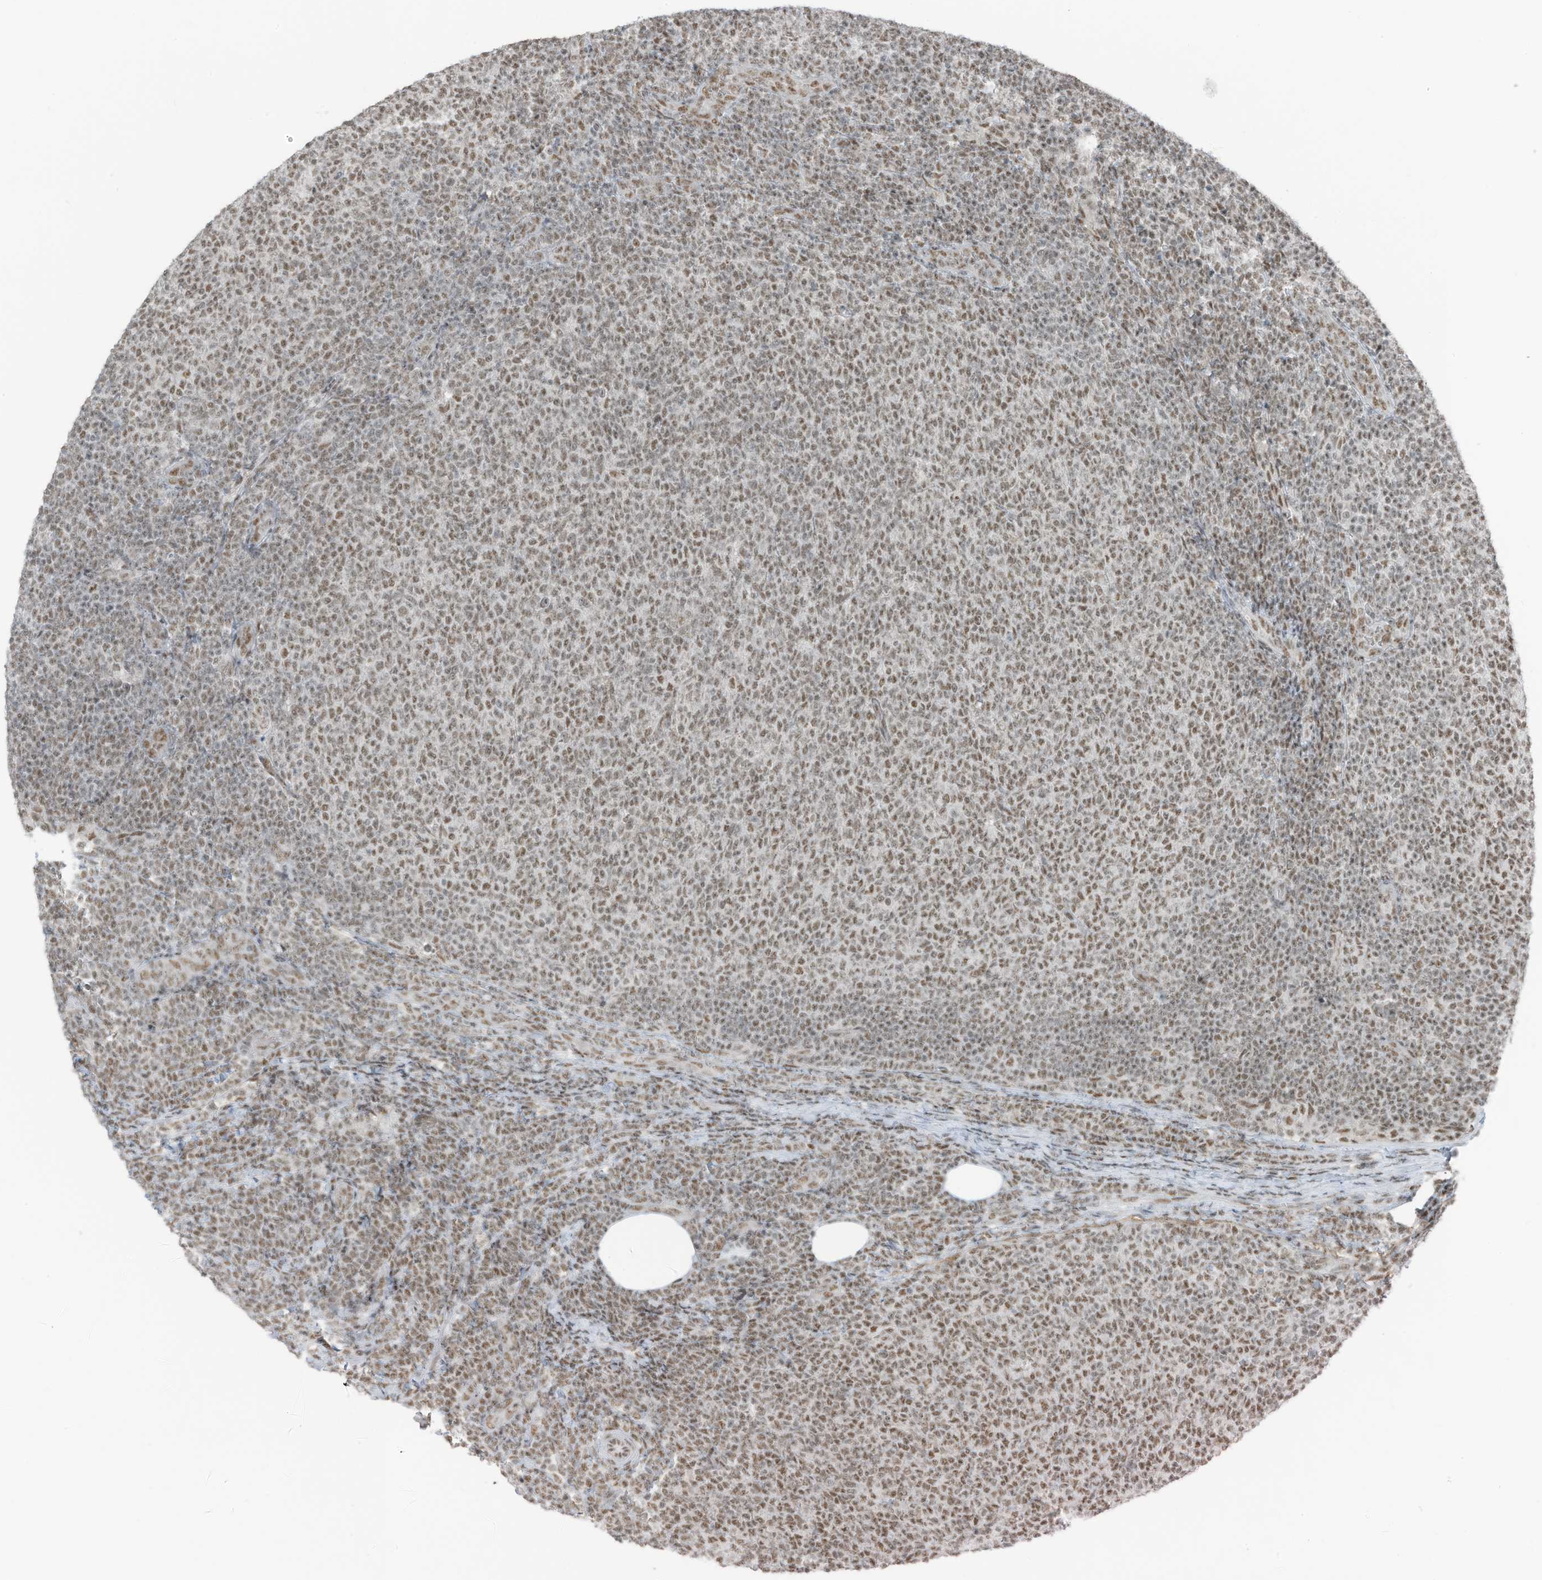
{"staining": {"intensity": "moderate", "quantity": ">75%", "location": "nuclear"}, "tissue": "lymphoma", "cell_type": "Tumor cells", "image_type": "cancer", "snomed": [{"axis": "morphology", "description": "Malignant lymphoma, non-Hodgkin's type, Low grade"}, {"axis": "topography", "description": "Lymph node"}], "caption": "Lymphoma stained for a protein (brown) displays moderate nuclear positive staining in about >75% of tumor cells.", "gene": "WRNIP1", "patient": {"sex": "male", "age": 66}}